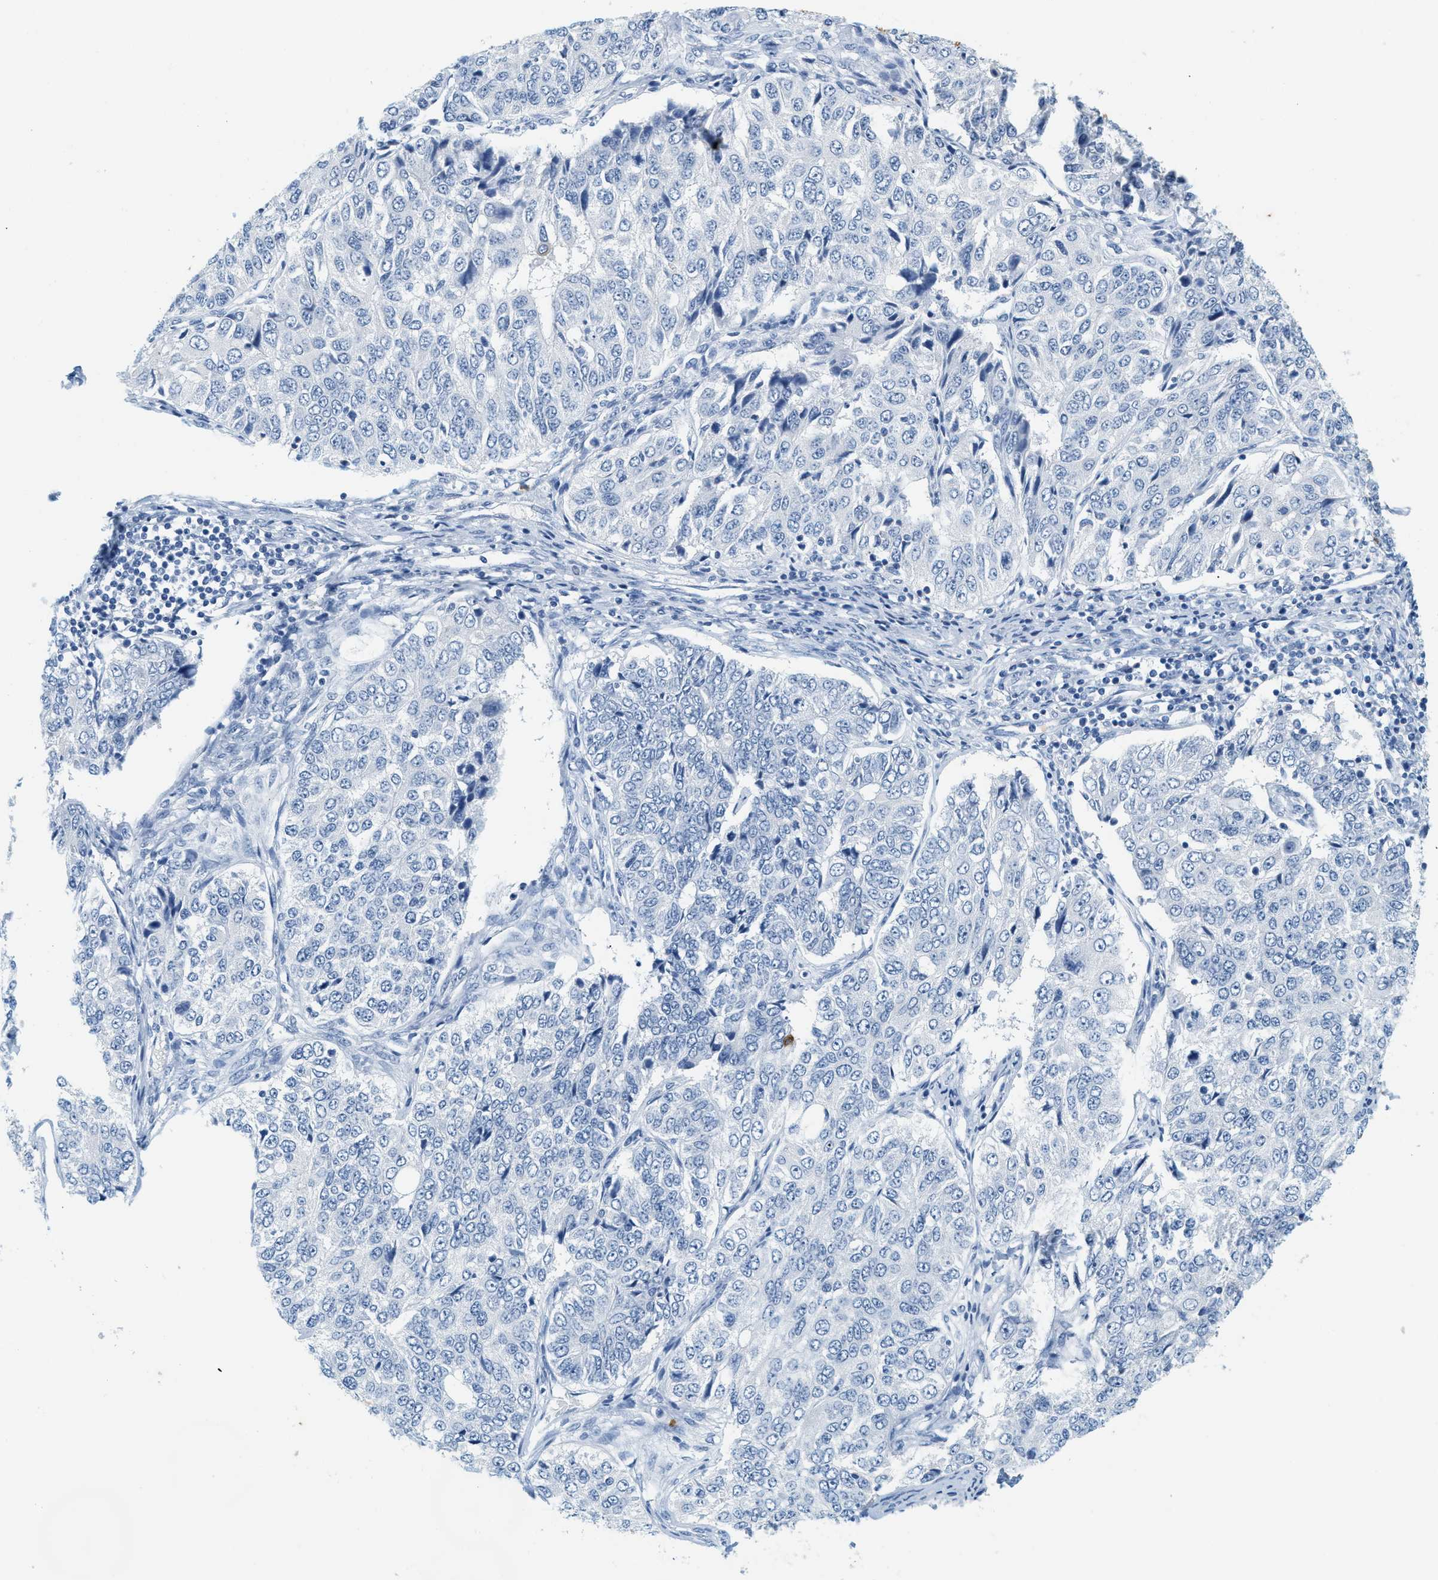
{"staining": {"intensity": "negative", "quantity": "none", "location": "none"}, "tissue": "ovarian cancer", "cell_type": "Tumor cells", "image_type": "cancer", "snomed": [{"axis": "morphology", "description": "Carcinoma, endometroid"}, {"axis": "topography", "description": "Ovary"}], "caption": "Tumor cells are negative for brown protein staining in ovarian cancer (endometroid carcinoma).", "gene": "LCN2", "patient": {"sex": "female", "age": 51}}